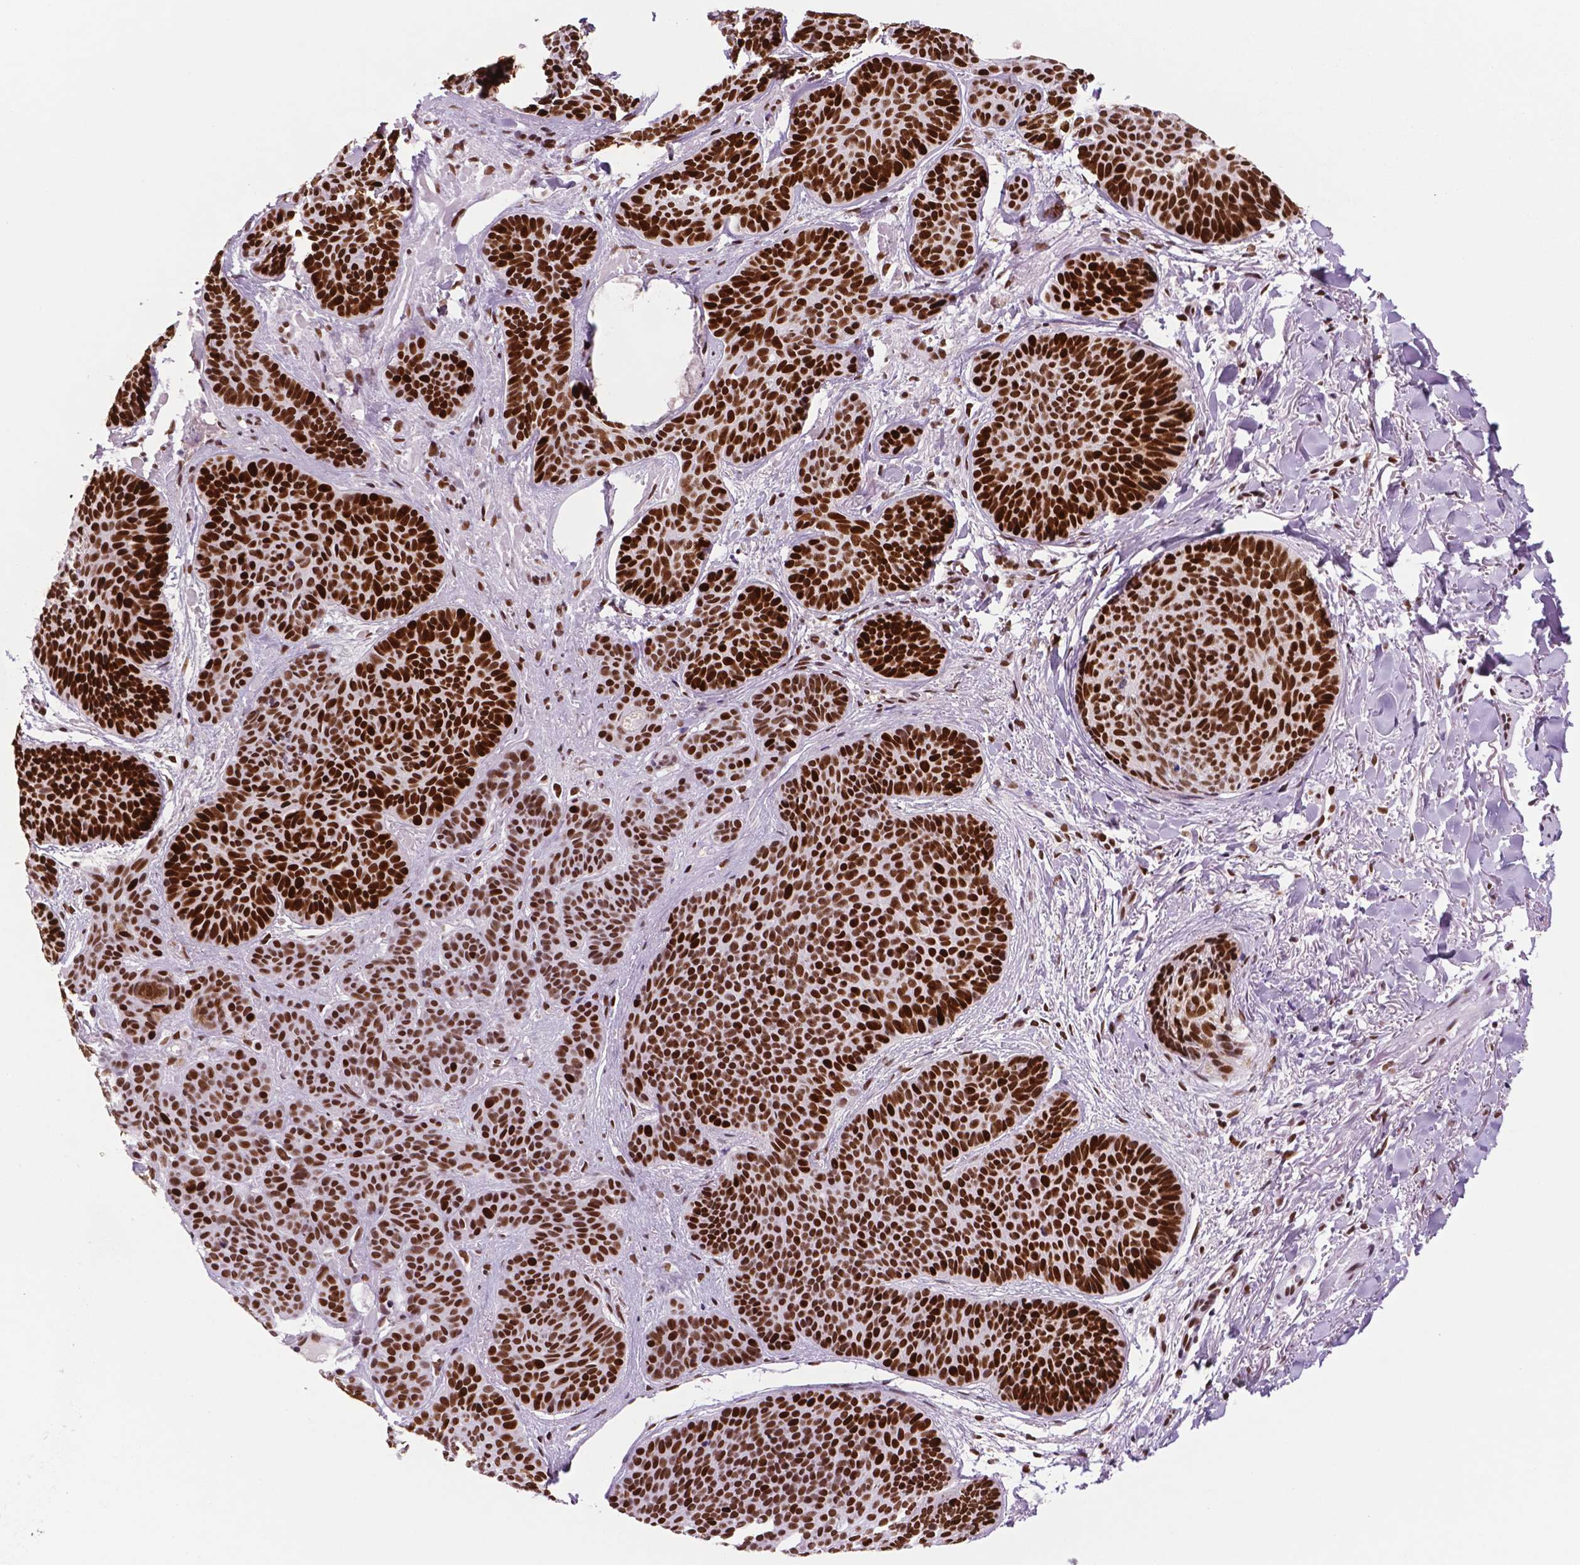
{"staining": {"intensity": "strong", "quantity": ">75%", "location": "nuclear"}, "tissue": "skin cancer", "cell_type": "Tumor cells", "image_type": "cancer", "snomed": [{"axis": "morphology", "description": "Basal cell carcinoma"}, {"axis": "topography", "description": "Skin"}], "caption": "Immunohistochemistry photomicrograph of skin basal cell carcinoma stained for a protein (brown), which demonstrates high levels of strong nuclear positivity in about >75% of tumor cells.", "gene": "MSH6", "patient": {"sex": "female", "age": 82}}